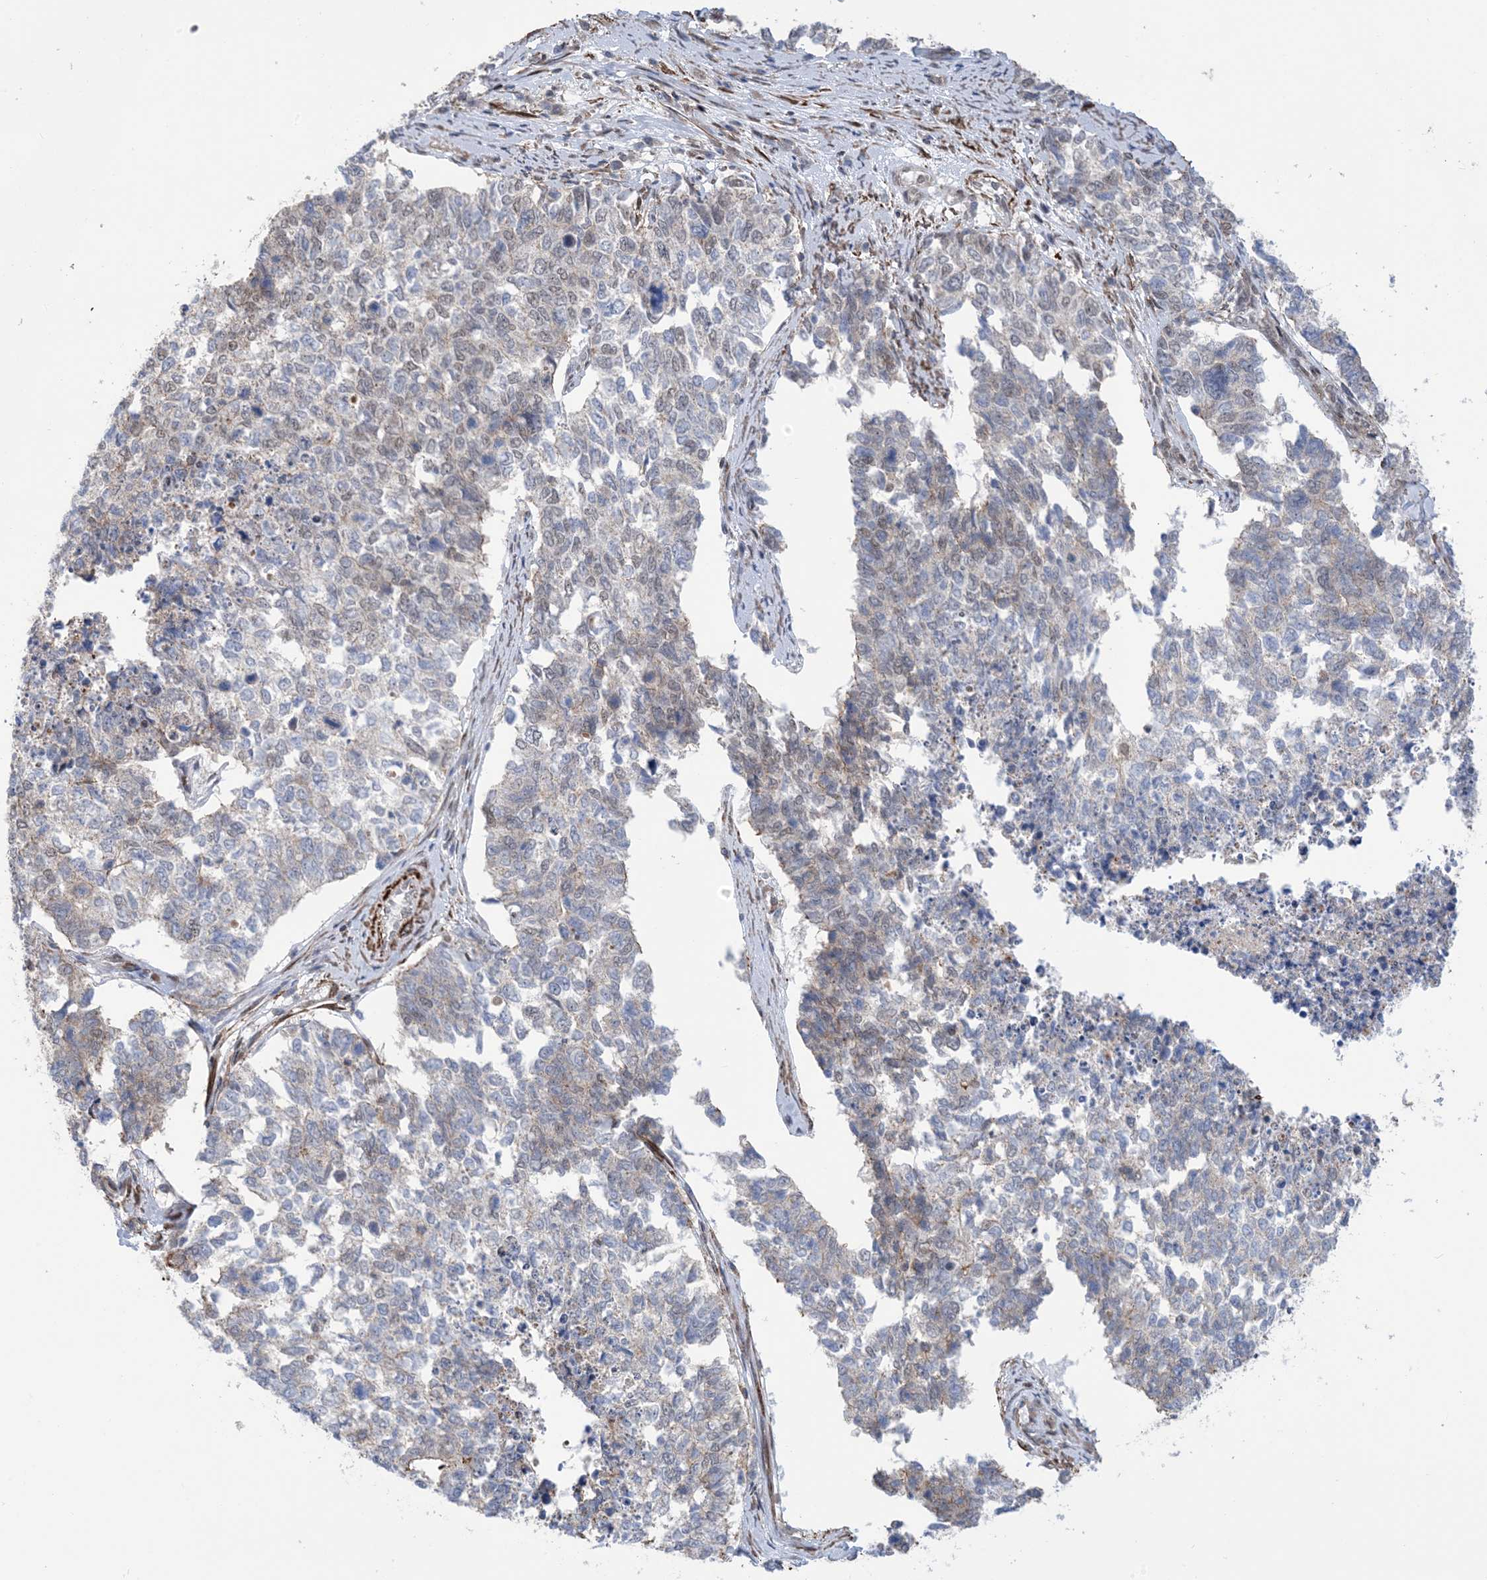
{"staining": {"intensity": "negative", "quantity": "none", "location": "none"}, "tissue": "cervical cancer", "cell_type": "Tumor cells", "image_type": "cancer", "snomed": [{"axis": "morphology", "description": "Squamous cell carcinoma, NOS"}, {"axis": "topography", "description": "Cervix"}], "caption": "This is an immunohistochemistry (IHC) micrograph of human cervical squamous cell carcinoma. There is no staining in tumor cells.", "gene": "ZNF8", "patient": {"sex": "female", "age": 63}}